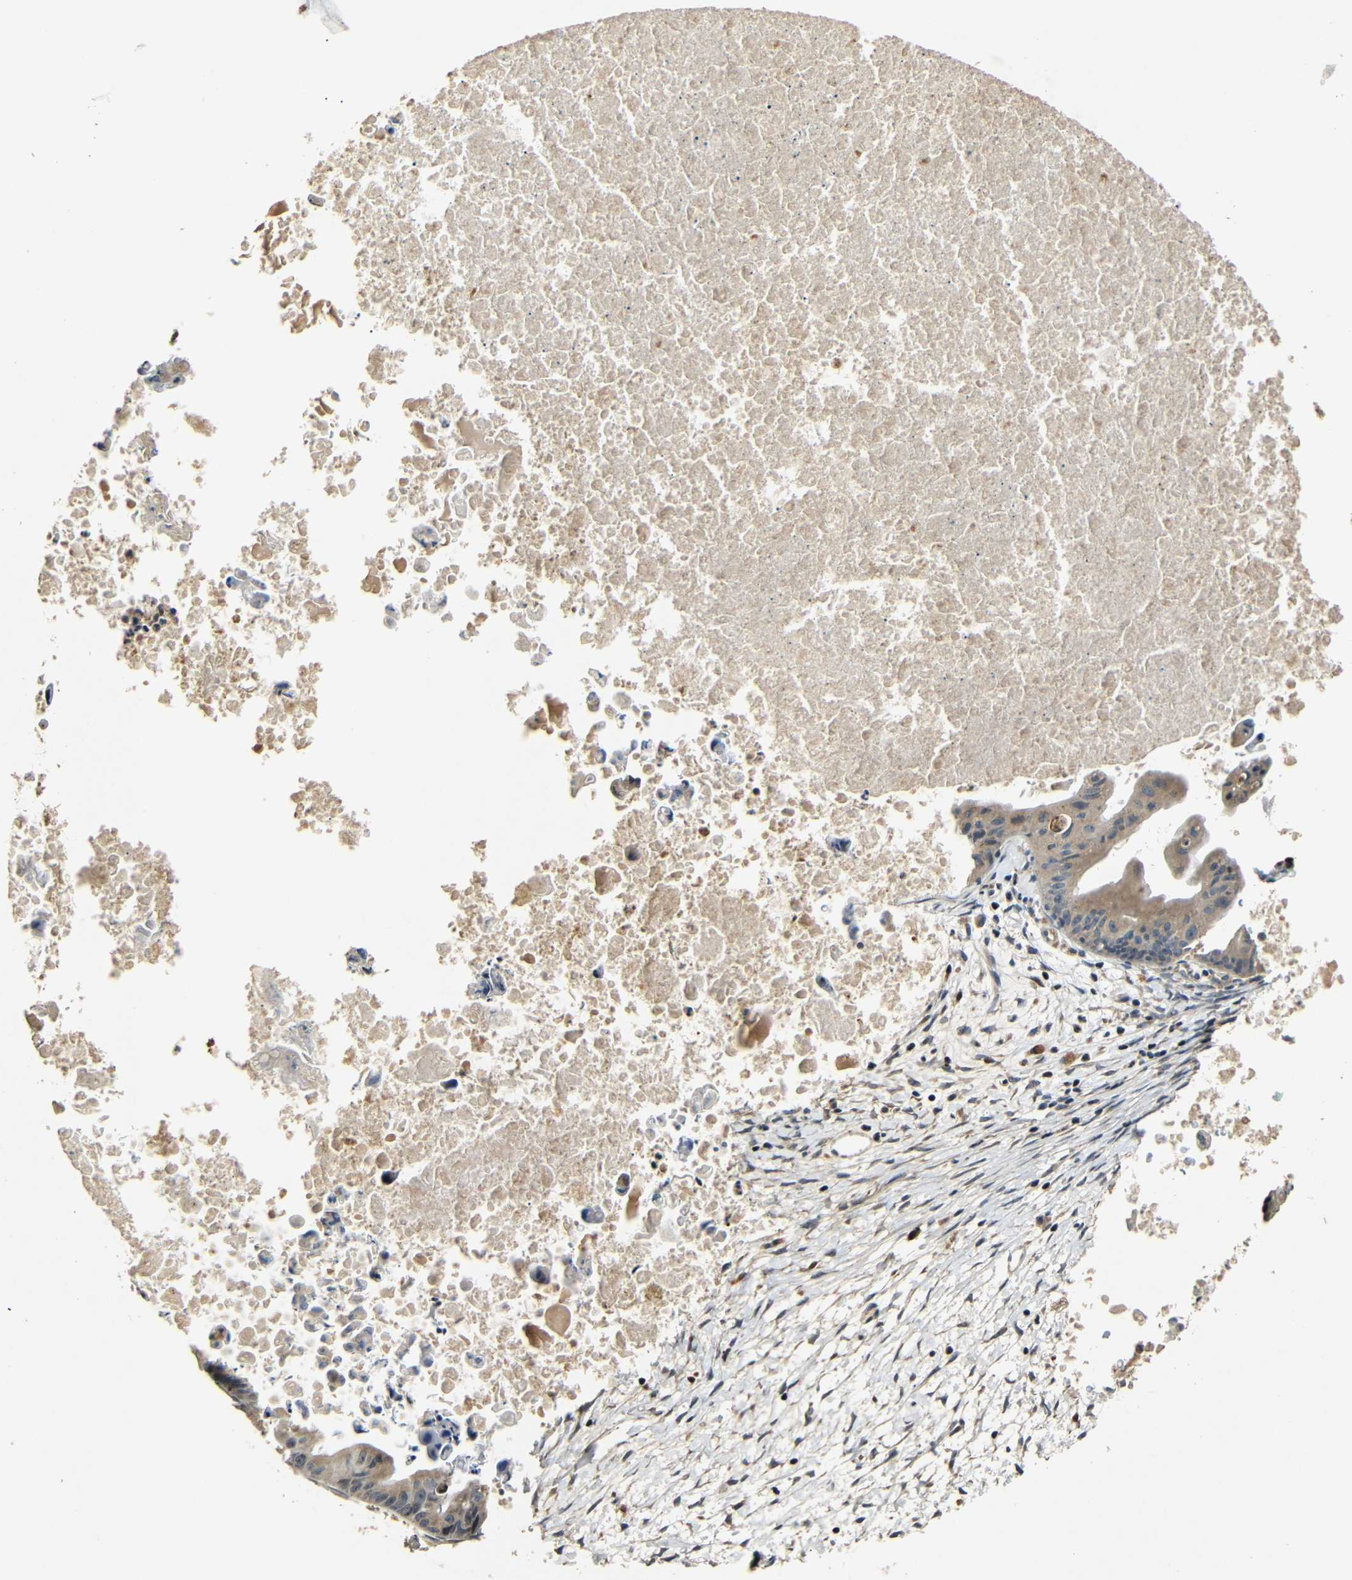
{"staining": {"intensity": "moderate", "quantity": ">75%", "location": "cytoplasmic/membranous"}, "tissue": "ovarian cancer", "cell_type": "Tumor cells", "image_type": "cancer", "snomed": [{"axis": "morphology", "description": "Cystadenocarcinoma, mucinous, NOS"}, {"axis": "topography", "description": "Ovary"}], "caption": "Moderate cytoplasmic/membranous positivity for a protein is seen in about >75% of tumor cells of mucinous cystadenocarcinoma (ovarian) using immunohistochemistry (IHC).", "gene": "KAZALD1", "patient": {"sex": "female", "age": 37}}